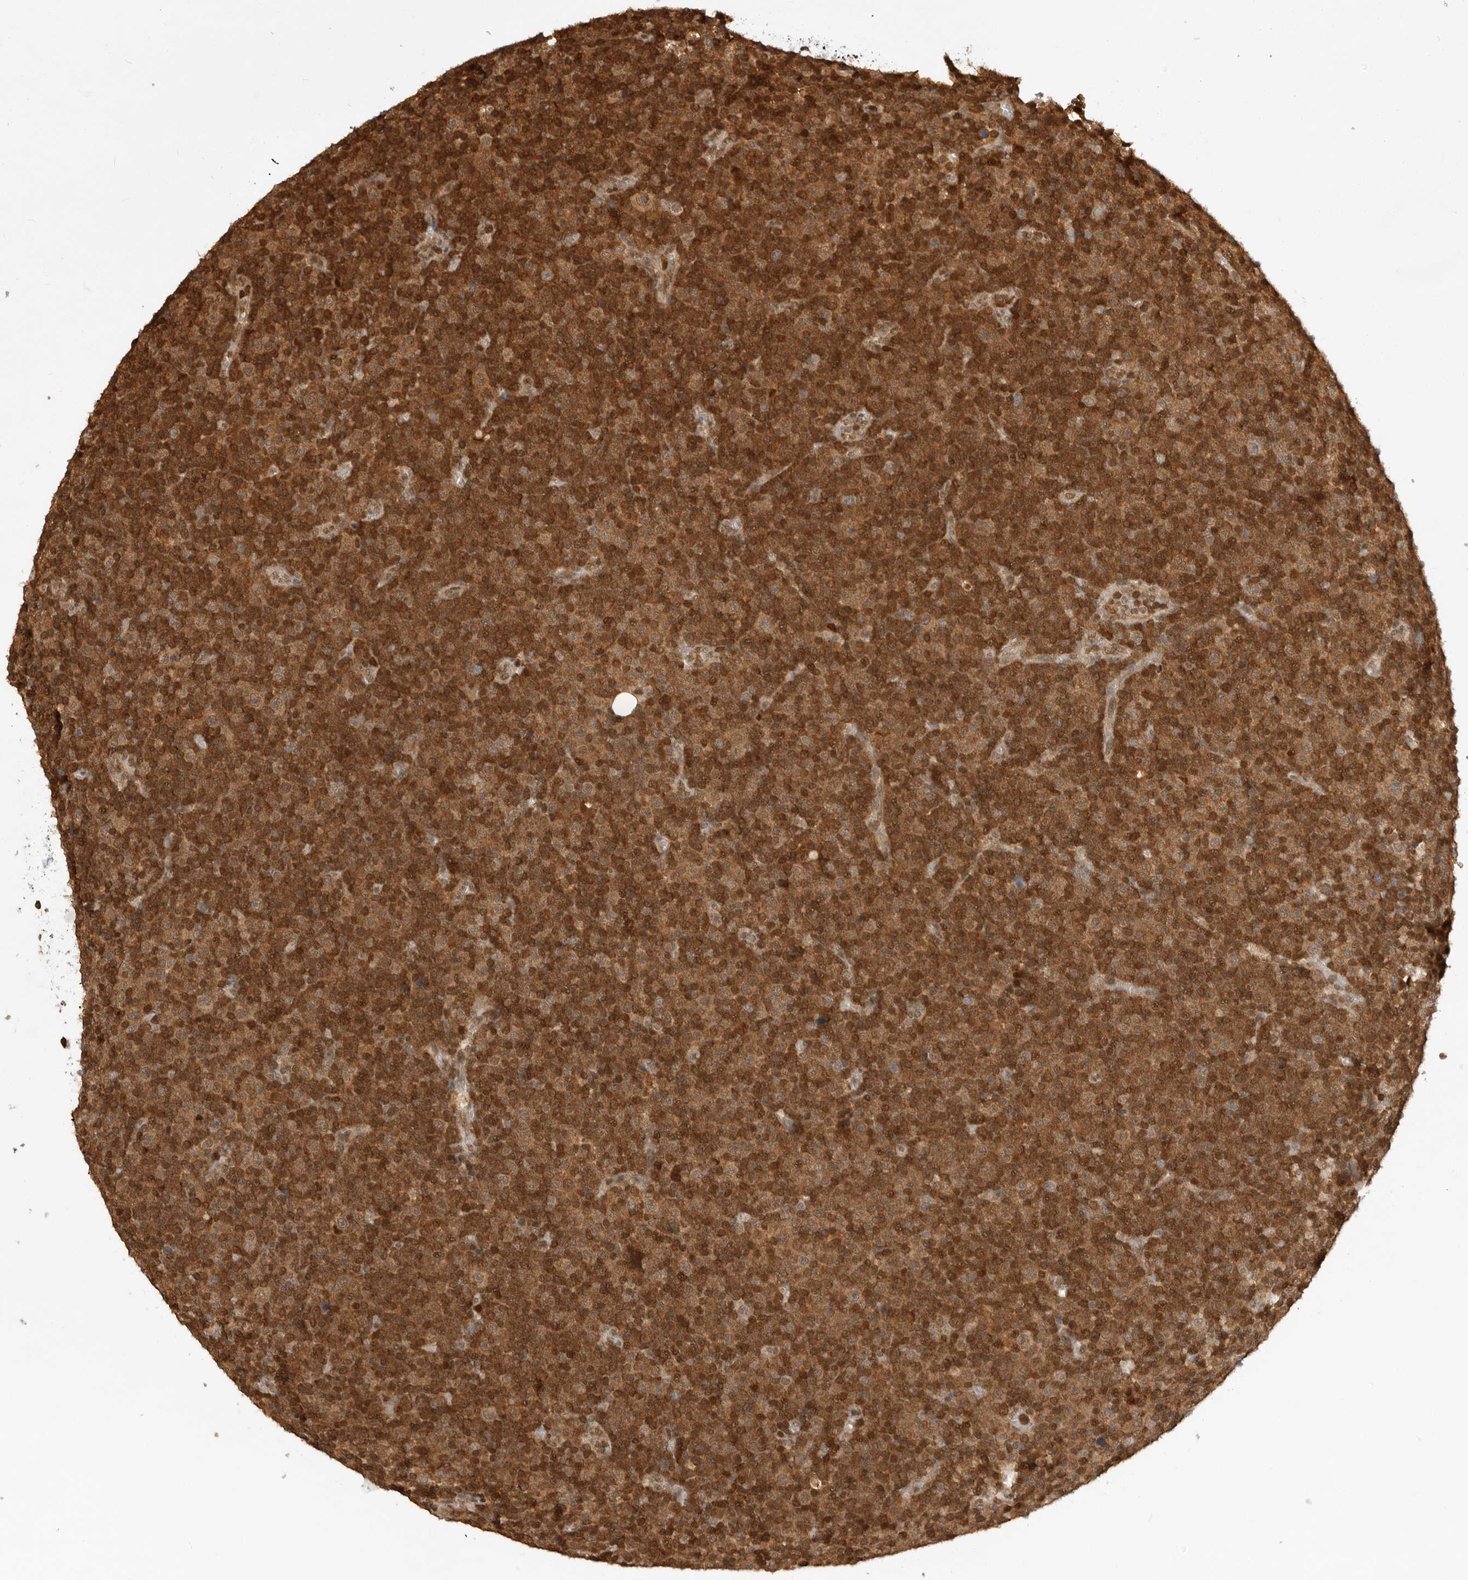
{"staining": {"intensity": "strong", "quantity": ">75%", "location": "cytoplasmic/membranous,nuclear"}, "tissue": "lymphoma", "cell_type": "Tumor cells", "image_type": "cancer", "snomed": [{"axis": "morphology", "description": "Malignant lymphoma, non-Hodgkin's type, Low grade"}, {"axis": "topography", "description": "Lymph node"}], "caption": "Tumor cells exhibit strong cytoplasmic/membranous and nuclear expression in about >75% of cells in lymphoma. Using DAB (3,3'-diaminobenzidine) (brown) and hematoxylin (blue) stains, captured at high magnification using brightfield microscopy.", "gene": "ADPRS", "patient": {"sex": "female", "age": 67}}